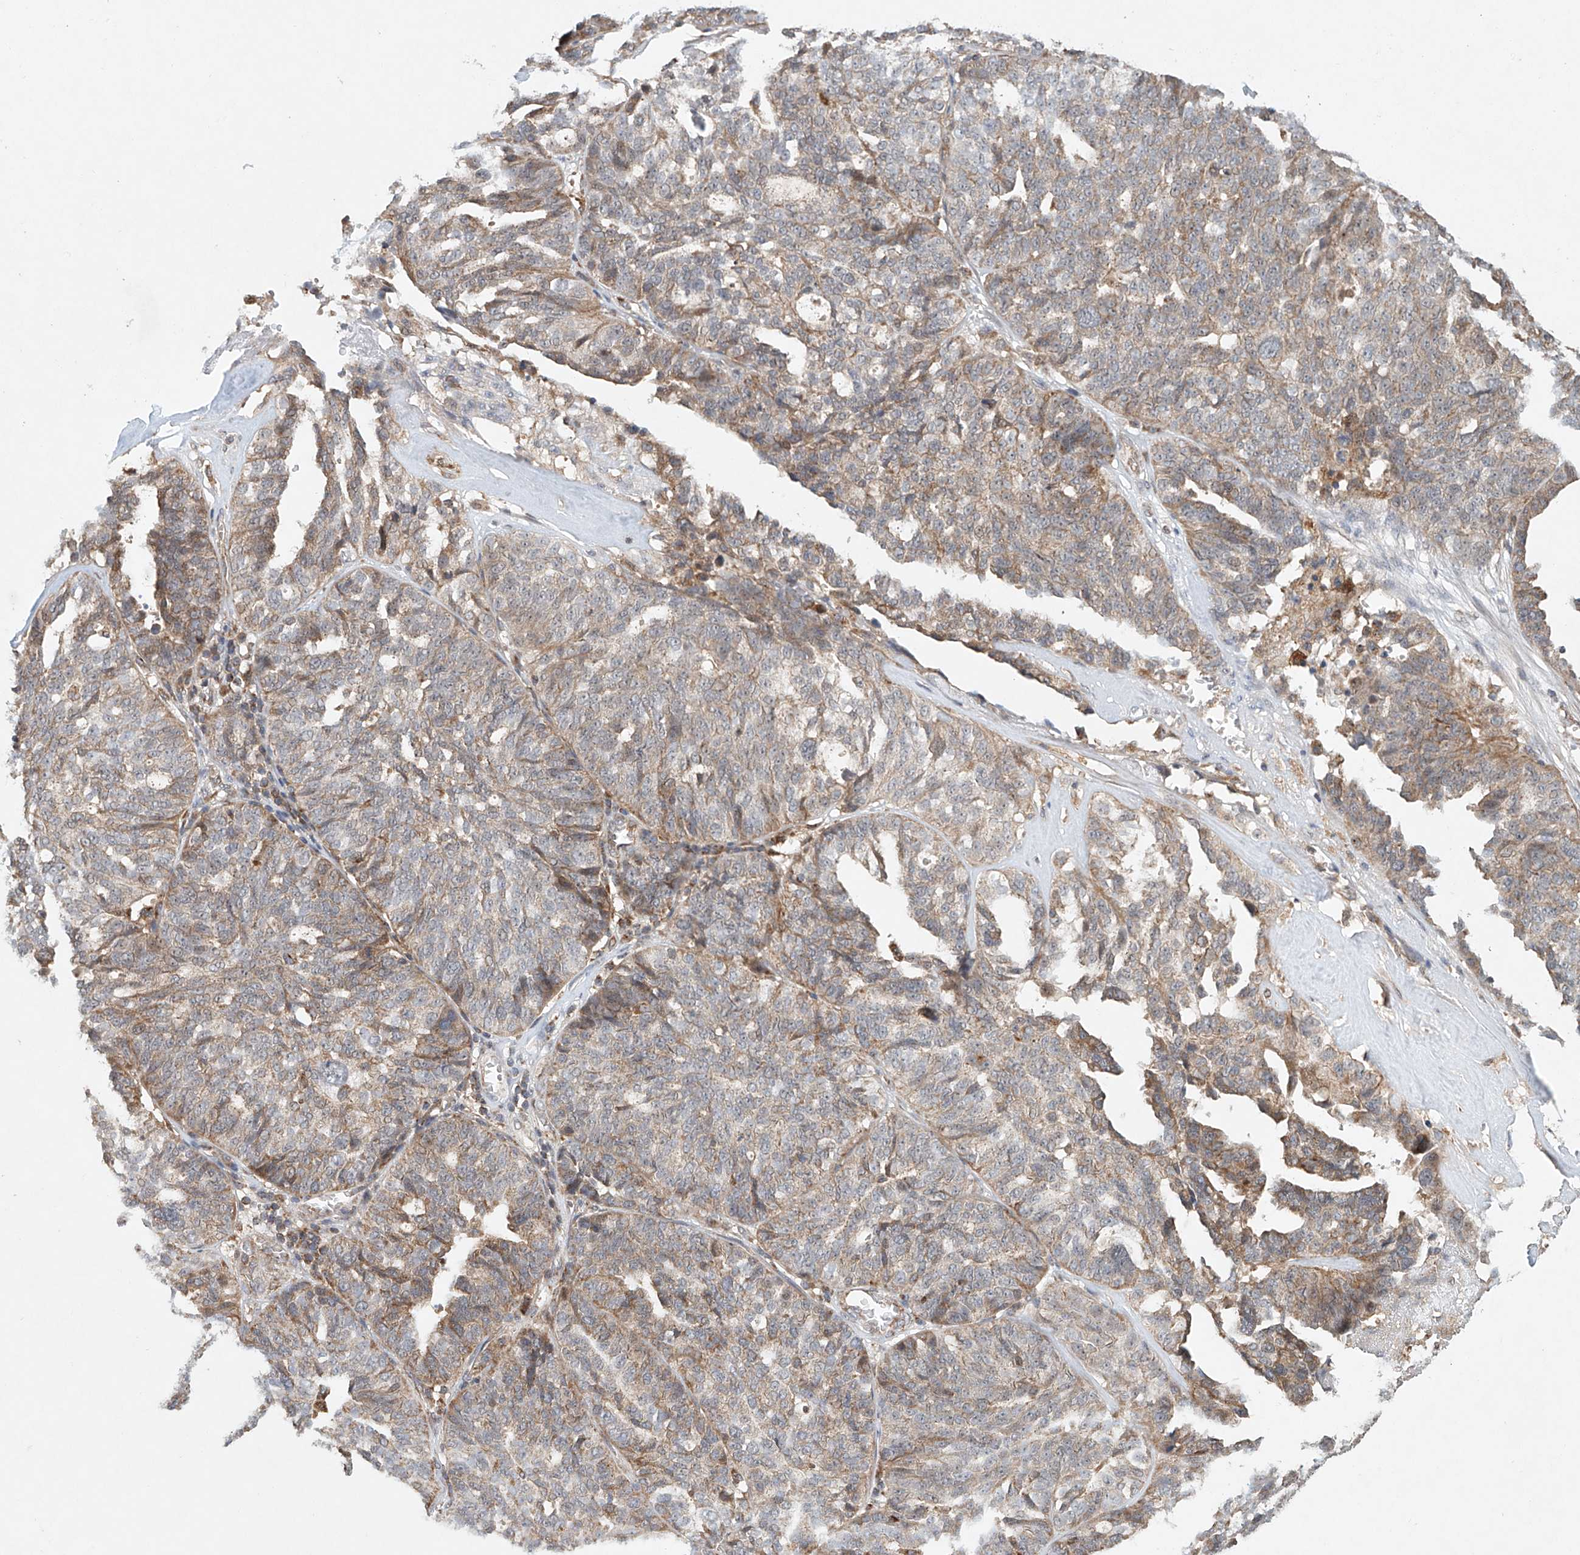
{"staining": {"intensity": "moderate", "quantity": "25%-75%", "location": "cytoplasmic/membranous"}, "tissue": "ovarian cancer", "cell_type": "Tumor cells", "image_type": "cancer", "snomed": [{"axis": "morphology", "description": "Cystadenocarcinoma, serous, NOS"}, {"axis": "topography", "description": "Ovary"}], "caption": "This photomicrograph reveals IHC staining of ovarian cancer (serous cystadenocarcinoma), with medium moderate cytoplasmic/membranous expression in about 25%-75% of tumor cells.", "gene": "DCAF11", "patient": {"sex": "female", "age": 59}}